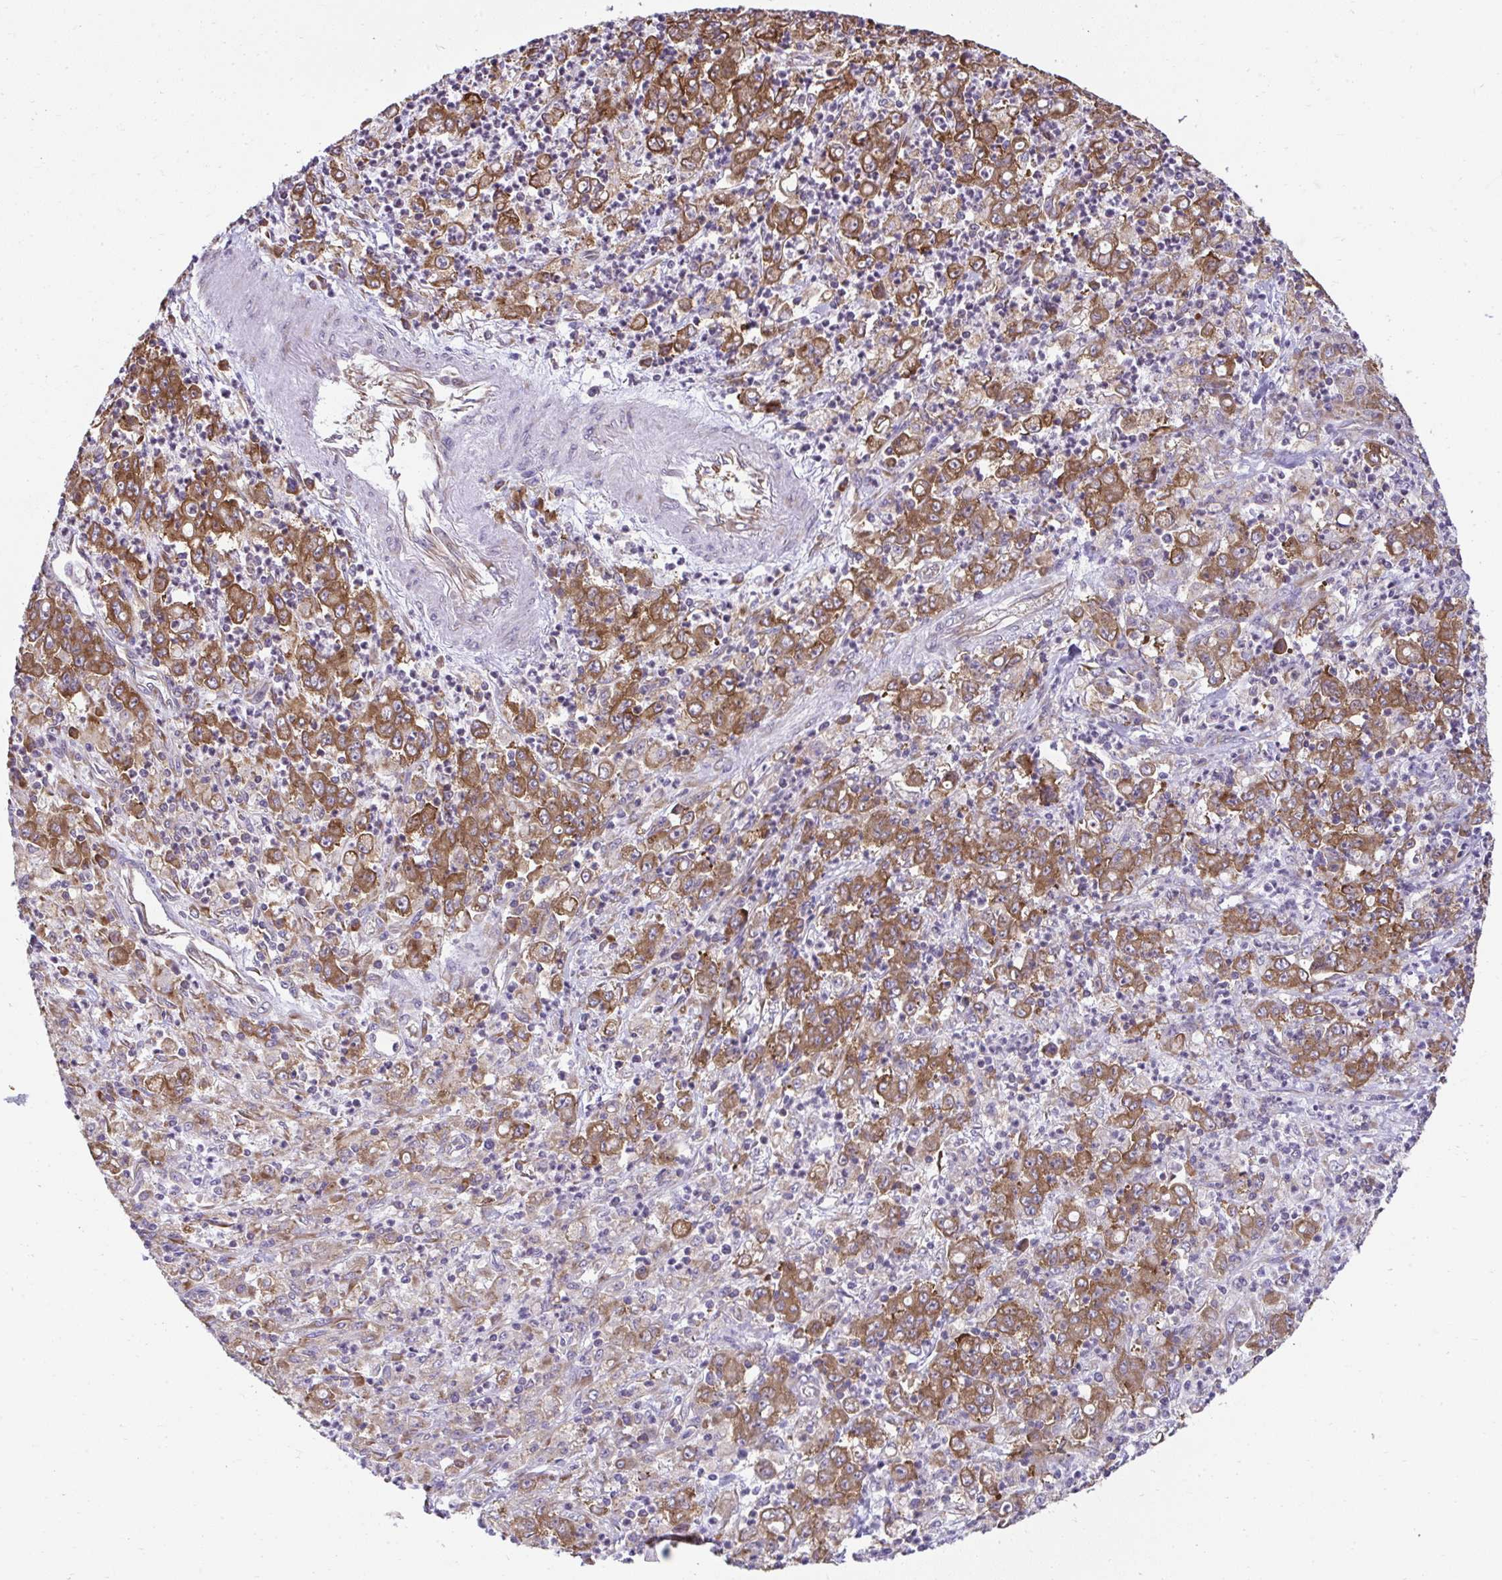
{"staining": {"intensity": "strong", "quantity": ">75%", "location": "cytoplasmic/membranous"}, "tissue": "stomach cancer", "cell_type": "Tumor cells", "image_type": "cancer", "snomed": [{"axis": "morphology", "description": "Adenocarcinoma, NOS"}, {"axis": "topography", "description": "Stomach, lower"}], "caption": "Immunohistochemistry (IHC) (DAB) staining of human stomach cancer (adenocarcinoma) exhibits strong cytoplasmic/membranous protein positivity in approximately >75% of tumor cells. The protein of interest is stained brown, and the nuclei are stained in blue (DAB (3,3'-diaminobenzidine) IHC with brightfield microscopy, high magnification).", "gene": "RPS7", "patient": {"sex": "female", "age": 71}}